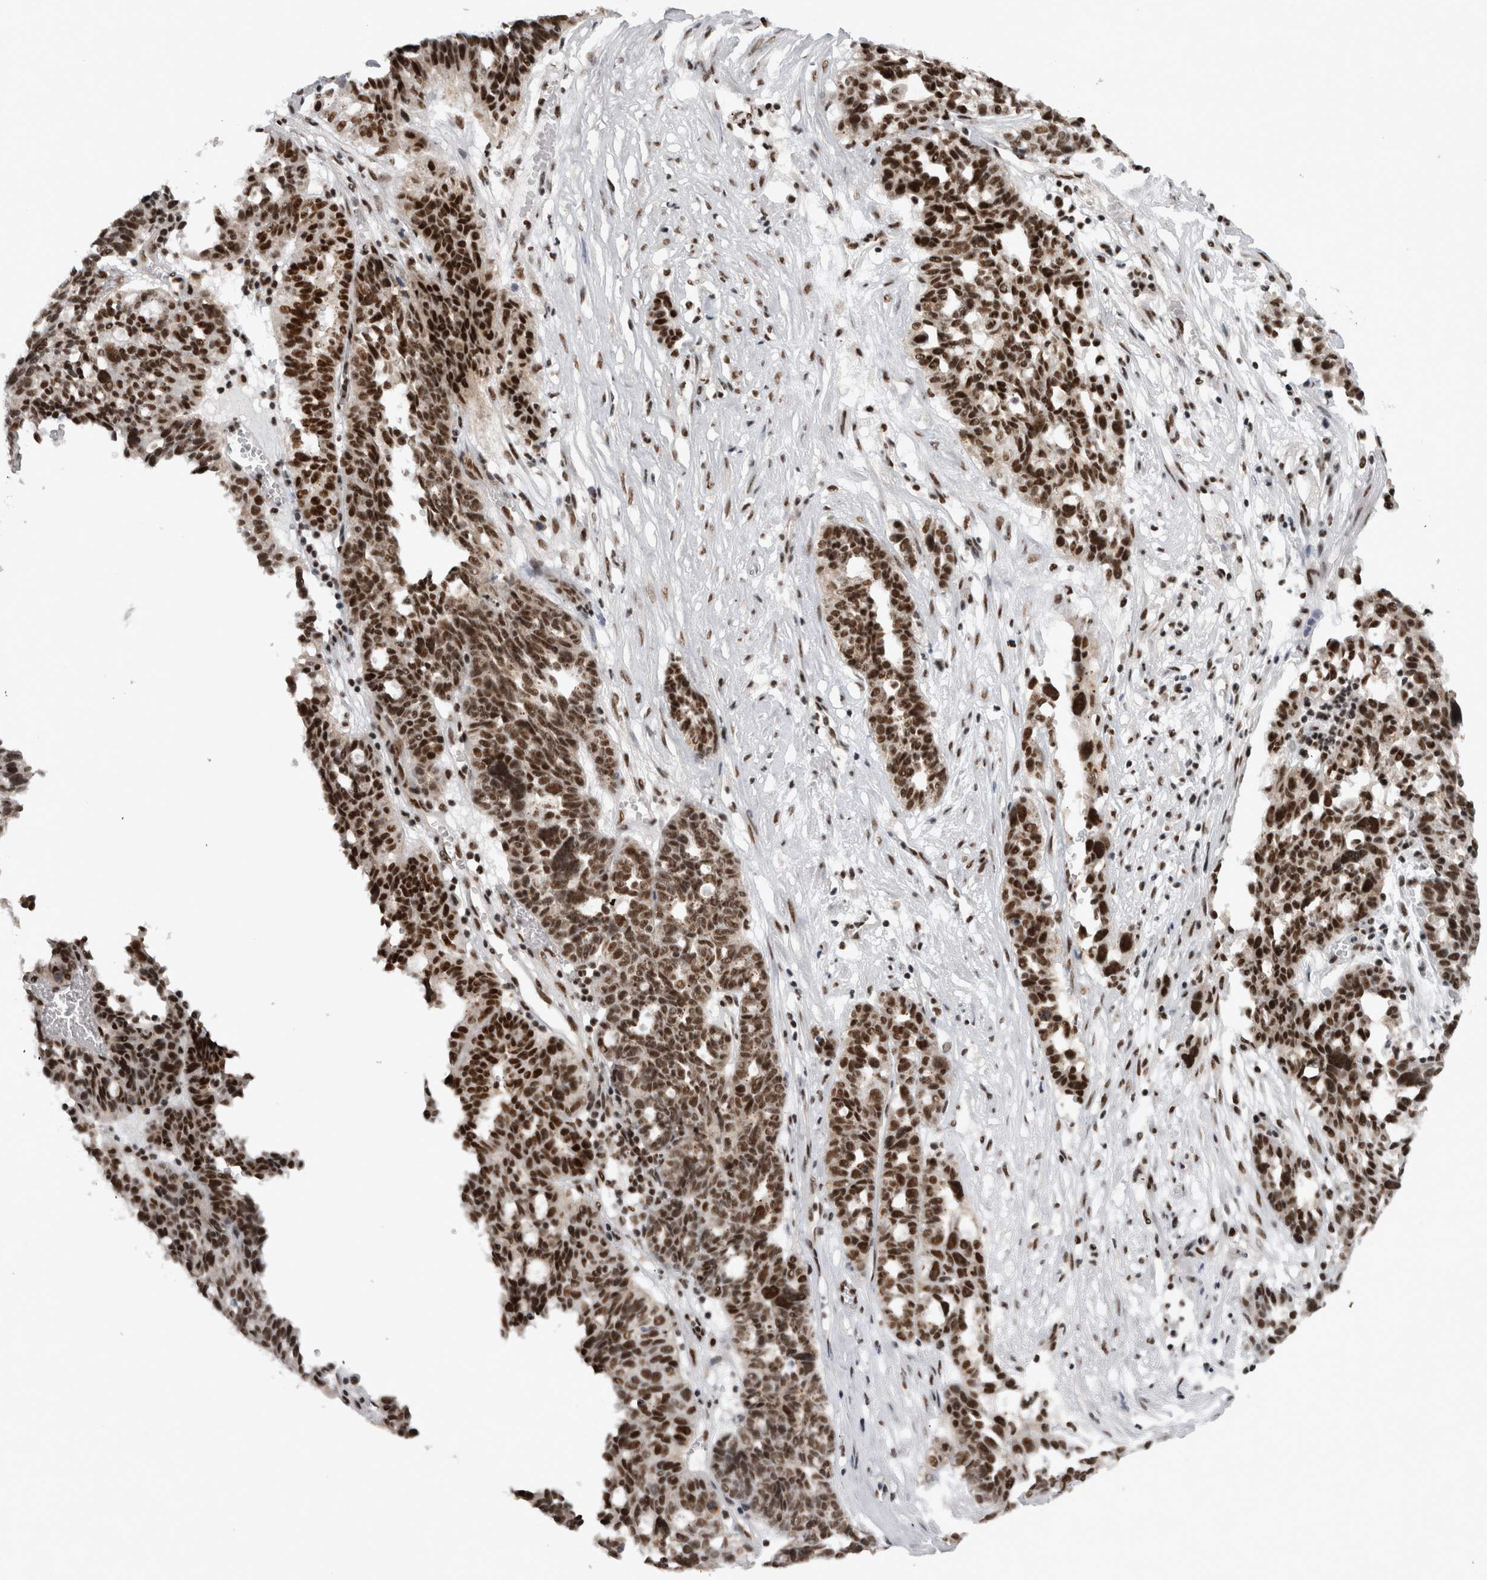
{"staining": {"intensity": "strong", "quantity": ">75%", "location": "nuclear"}, "tissue": "ovarian cancer", "cell_type": "Tumor cells", "image_type": "cancer", "snomed": [{"axis": "morphology", "description": "Cystadenocarcinoma, serous, NOS"}, {"axis": "topography", "description": "Ovary"}], "caption": "Tumor cells demonstrate high levels of strong nuclear staining in approximately >75% of cells in human ovarian serous cystadenocarcinoma.", "gene": "CDK11A", "patient": {"sex": "female", "age": 59}}